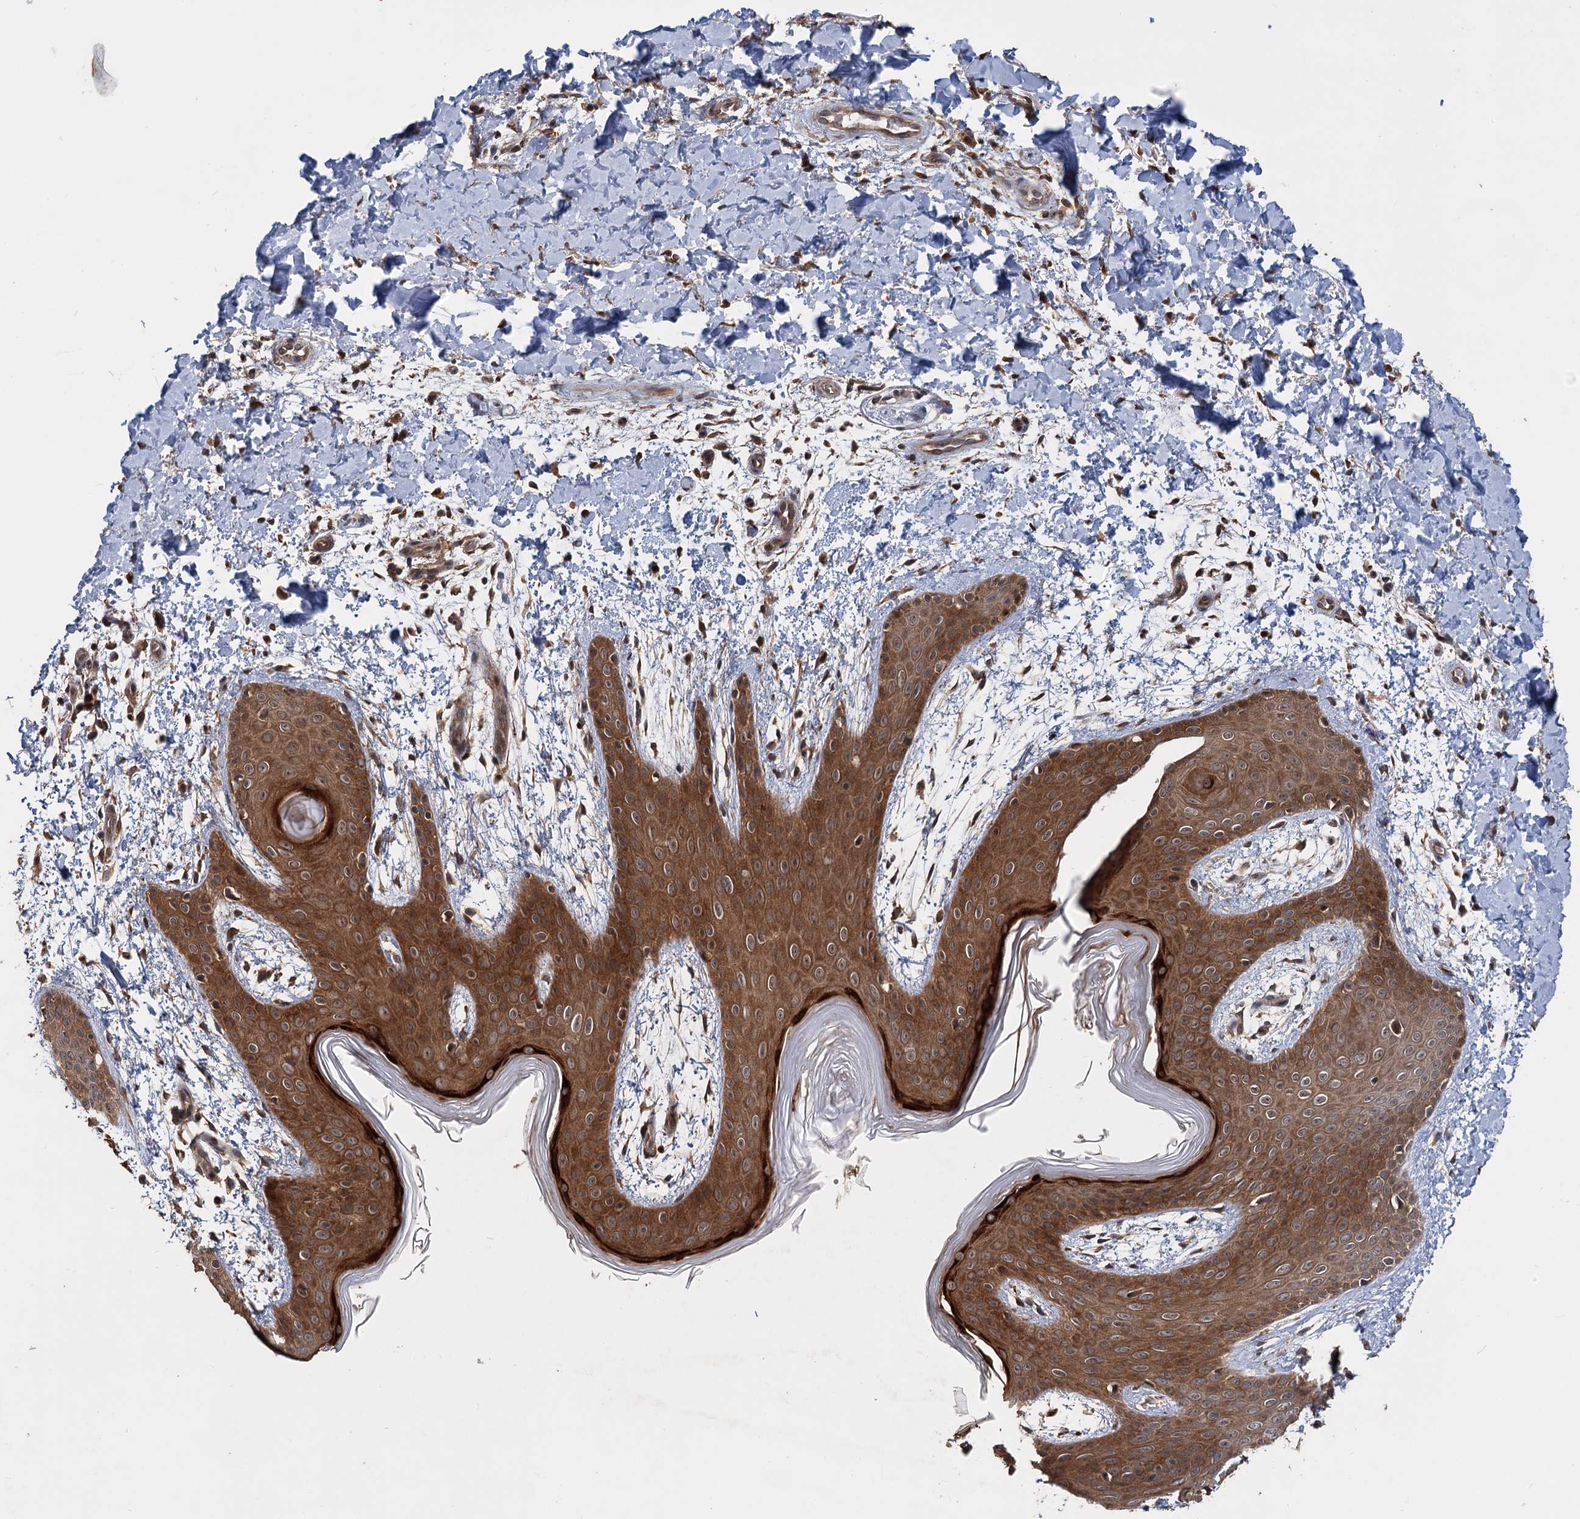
{"staining": {"intensity": "moderate", "quantity": ">75%", "location": "cytoplasmic/membranous,nuclear"}, "tissue": "skin", "cell_type": "Fibroblasts", "image_type": "normal", "snomed": [{"axis": "morphology", "description": "Normal tissue, NOS"}, {"axis": "topography", "description": "Skin"}], "caption": "An image of skin stained for a protein exhibits moderate cytoplasmic/membranous,nuclear brown staining in fibroblasts.", "gene": "KANSL2", "patient": {"sex": "male", "age": 36}}